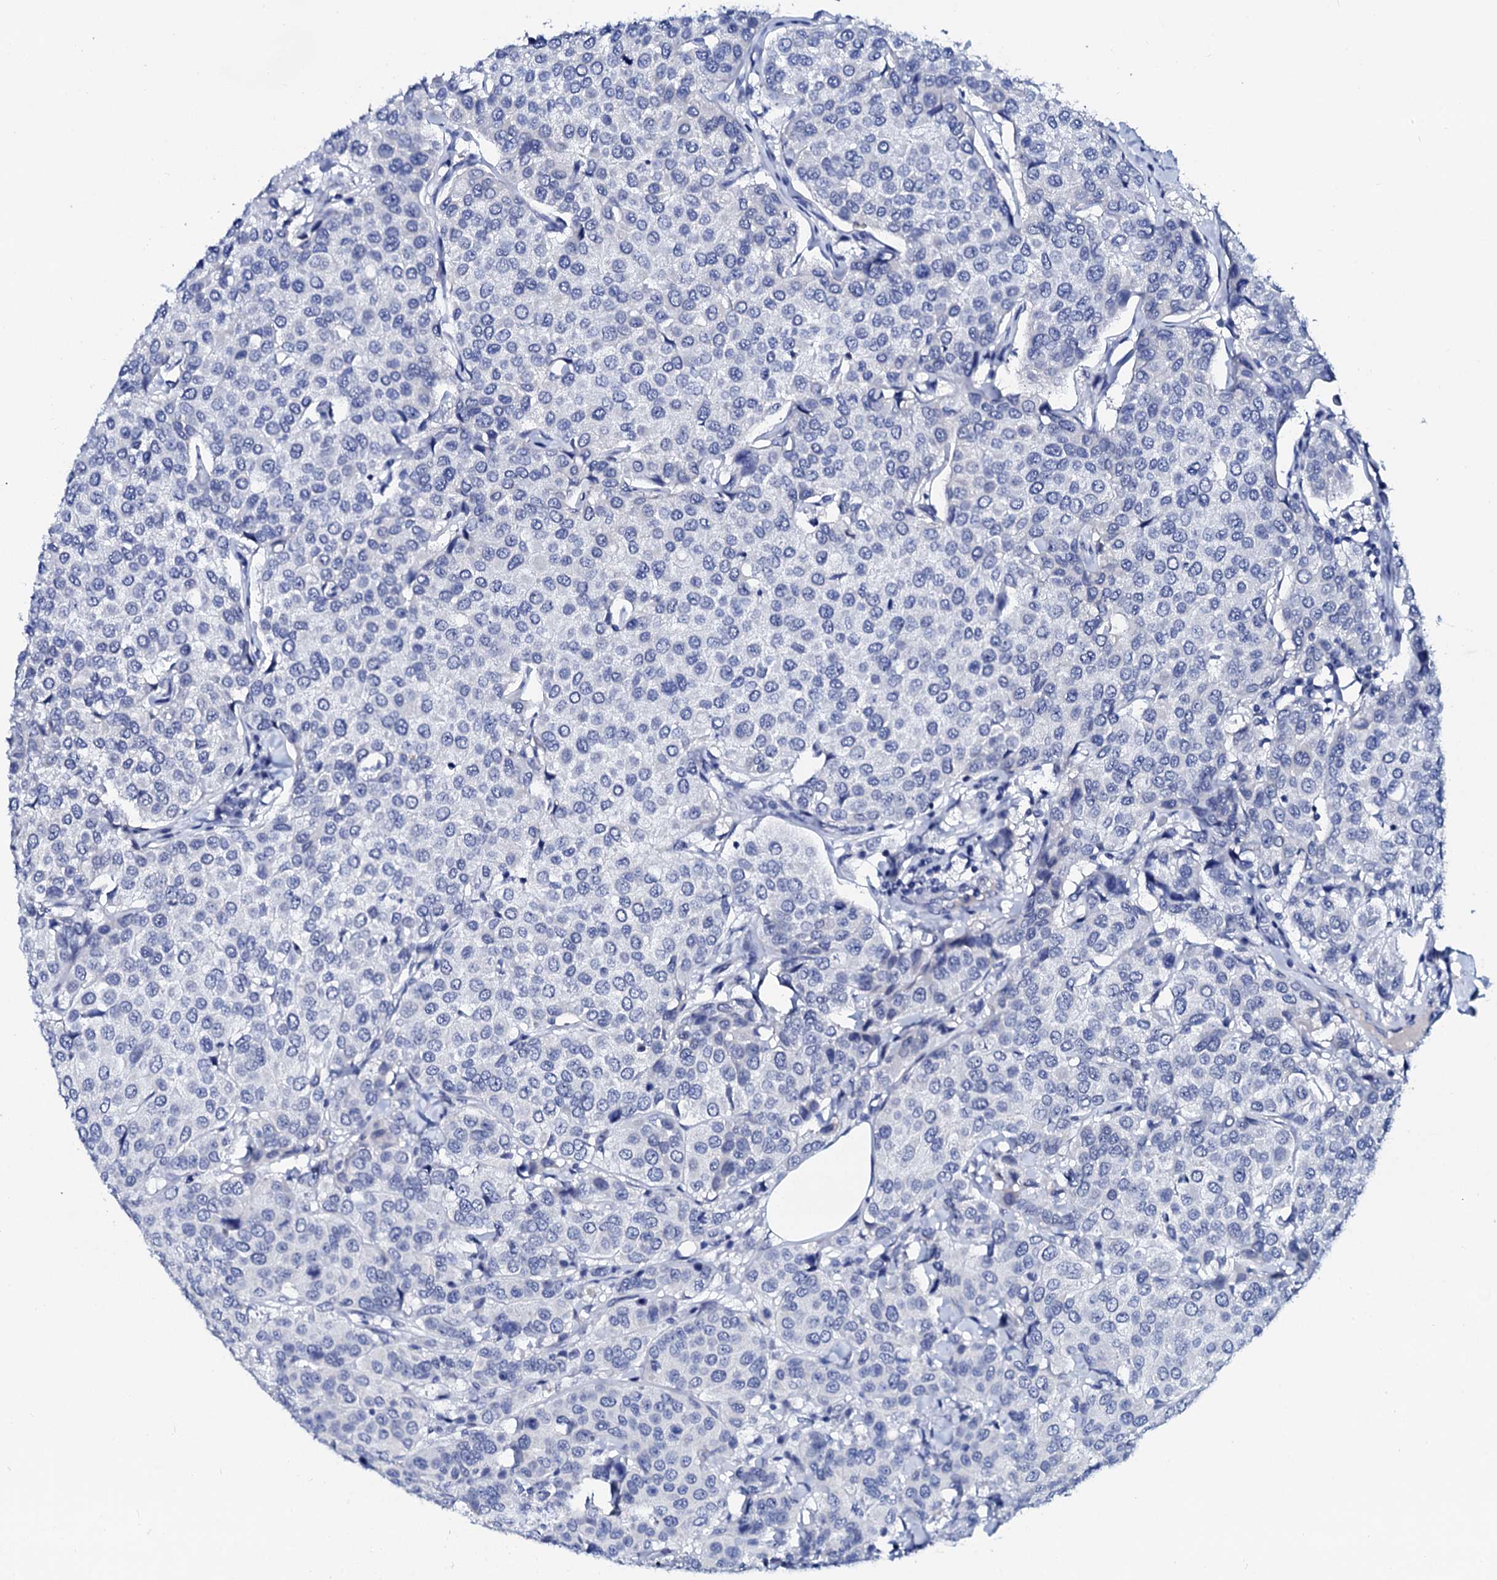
{"staining": {"intensity": "negative", "quantity": "none", "location": "none"}, "tissue": "breast cancer", "cell_type": "Tumor cells", "image_type": "cancer", "snomed": [{"axis": "morphology", "description": "Duct carcinoma"}, {"axis": "topography", "description": "Breast"}], "caption": "A micrograph of breast infiltrating ductal carcinoma stained for a protein displays no brown staining in tumor cells. Nuclei are stained in blue.", "gene": "SPATA19", "patient": {"sex": "female", "age": 55}}